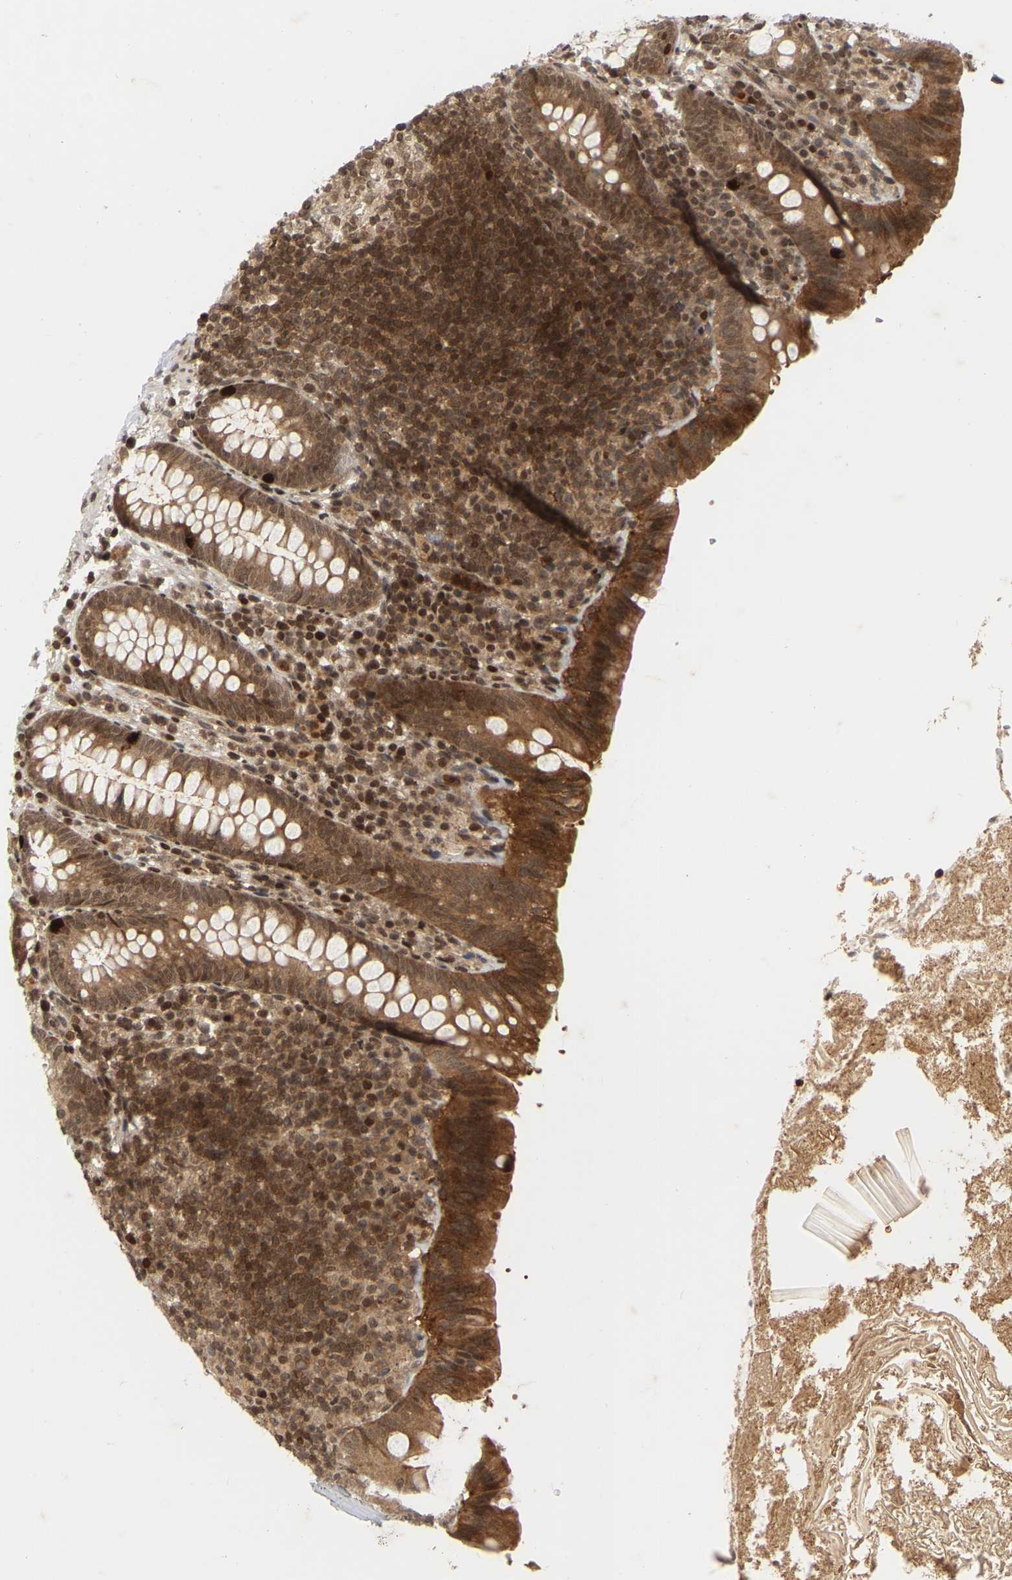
{"staining": {"intensity": "moderate", "quantity": ">75%", "location": "cytoplasmic/membranous"}, "tissue": "appendix", "cell_type": "Glandular cells", "image_type": "normal", "snomed": [{"axis": "morphology", "description": "Normal tissue, NOS"}, {"axis": "topography", "description": "Appendix"}], "caption": "DAB immunohistochemical staining of unremarkable human appendix displays moderate cytoplasmic/membranous protein staining in about >75% of glandular cells.", "gene": "NFE2L2", "patient": {"sex": "male", "age": 52}}